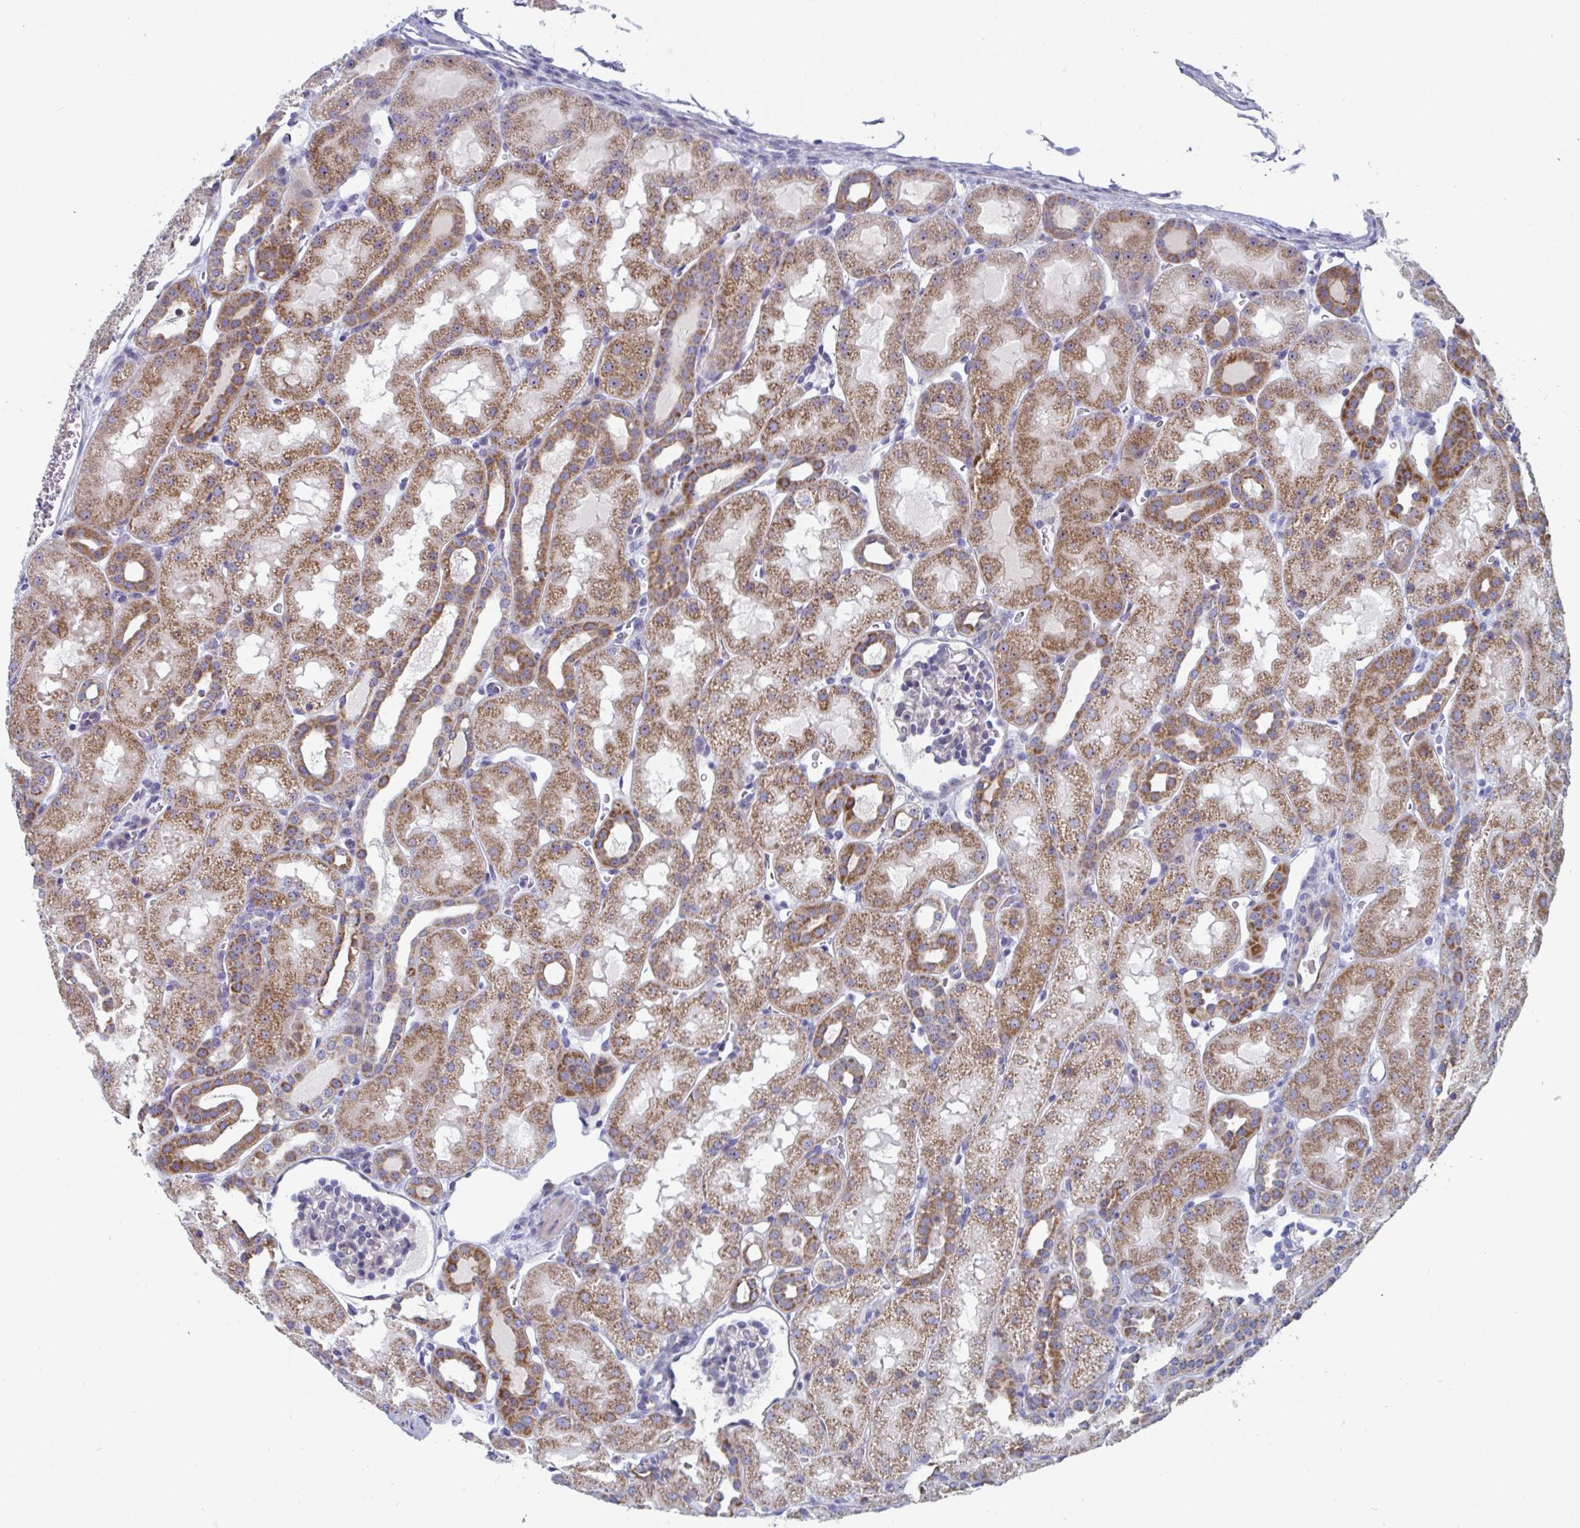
{"staining": {"intensity": "moderate", "quantity": "<25%", "location": "cytoplasmic/membranous"}, "tissue": "kidney", "cell_type": "Cells in glomeruli", "image_type": "normal", "snomed": [{"axis": "morphology", "description": "Normal tissue, NOS"}, {"axis": "topography", "description": "Kidney"}], "caption": "Immunohistochemistry (IHC) of unremarkable kidney displays low levels of moderate cytoplasmic/membranous expression in about <25% of cells in glomeruli.", "gene": "MRPL53", "patient": {"sex": "male", "age": 2}}